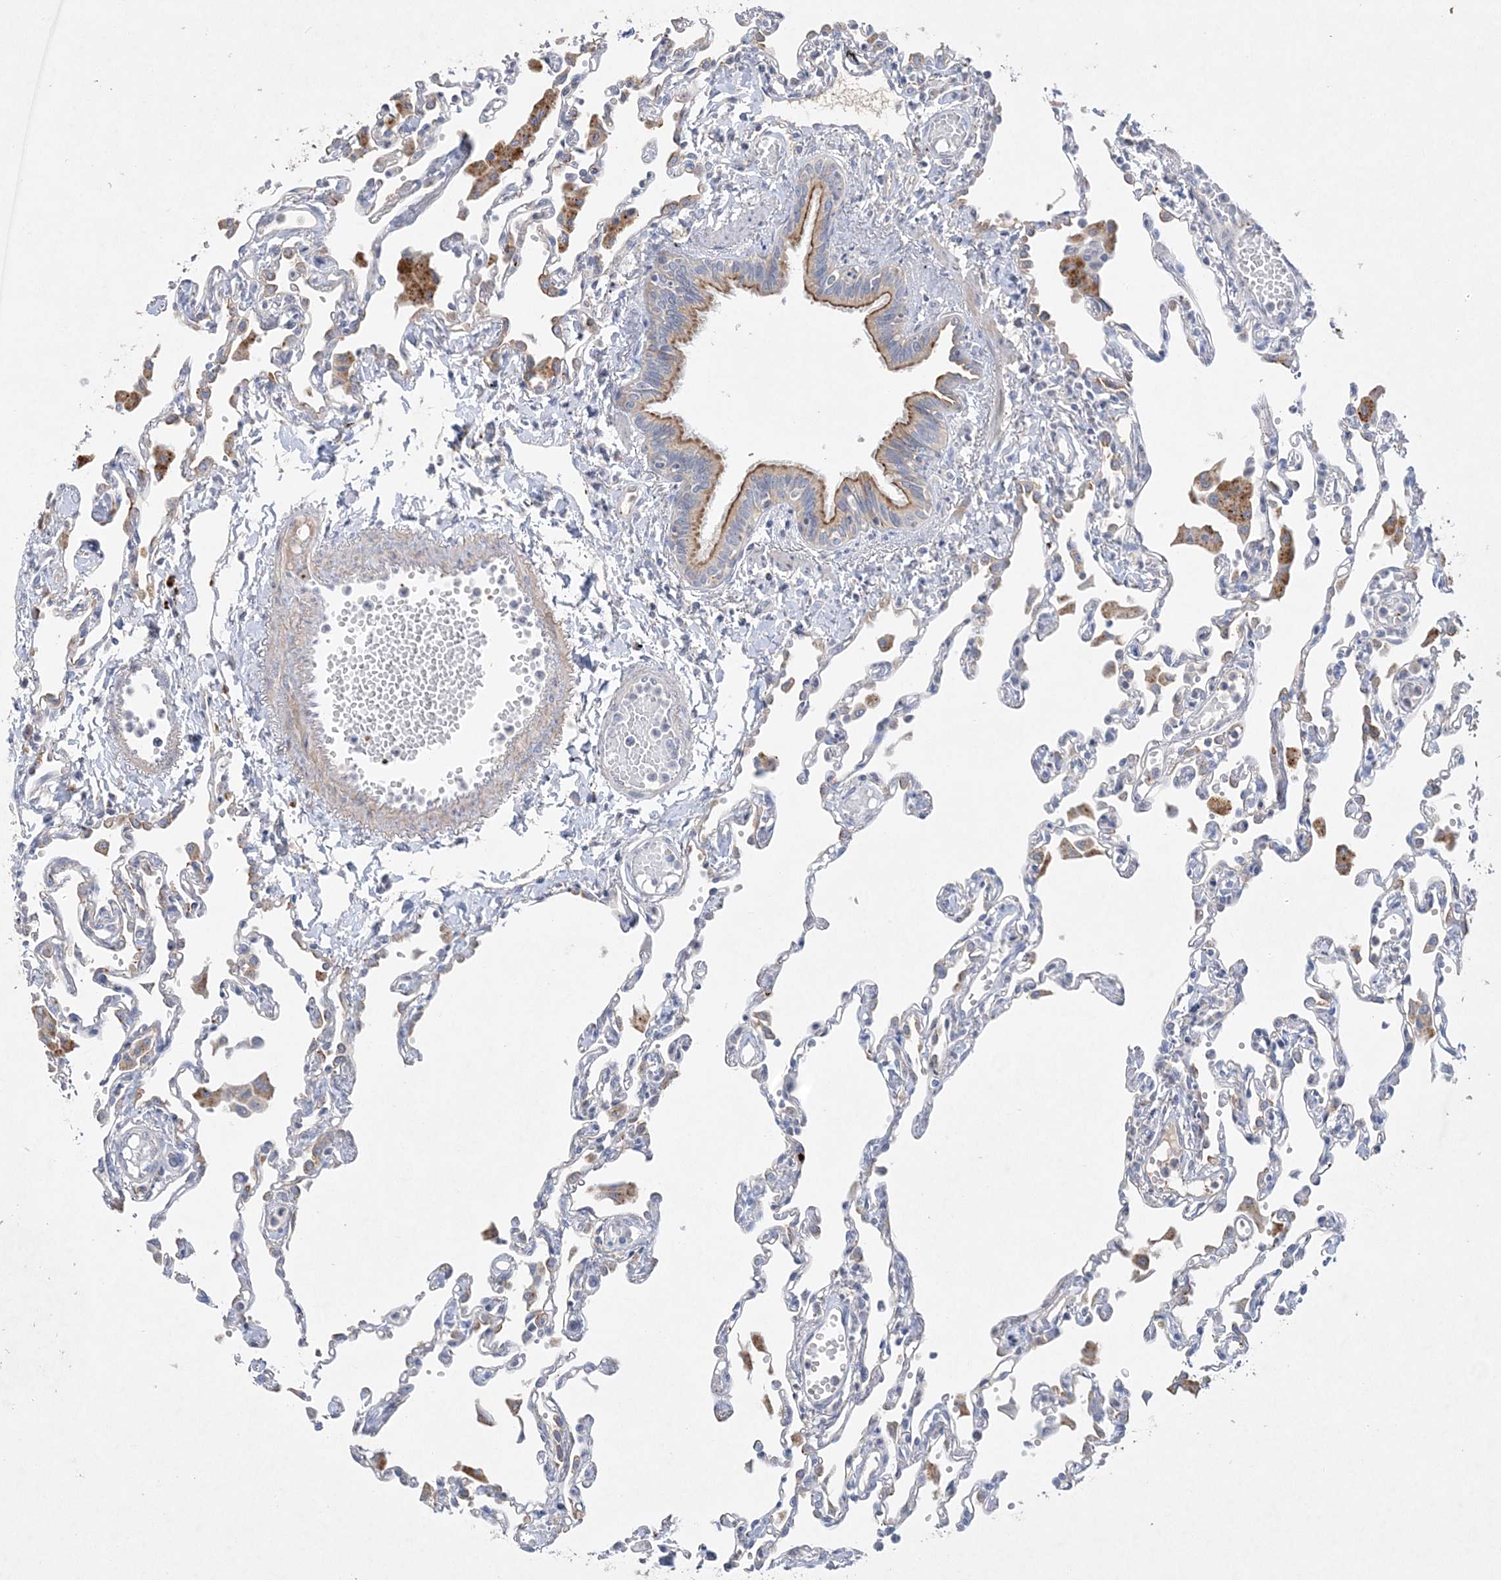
{"staining": {"intensity": "negative", "quantity": "none", "location": "none"}, "tissue": "lung", "cell_type": "Alveolar cells", "image_type": "normal", "snomed": [{"axis": "morphology", "description": "Normal tissue, NOS"}, {"axis": "topography", "description": "Bronchus"}, {"axis": "topography", "description": "Lung"}], "caption": "IHC of benign human lung shows no expression in alveolar cells. (DAB (3,3'-diaminobenzidine) immunohistochemistry visualized using brightfield microscopy, high magnification).", "gene": "ADCK2", "patient": {"sex": "female", "age": 49}}